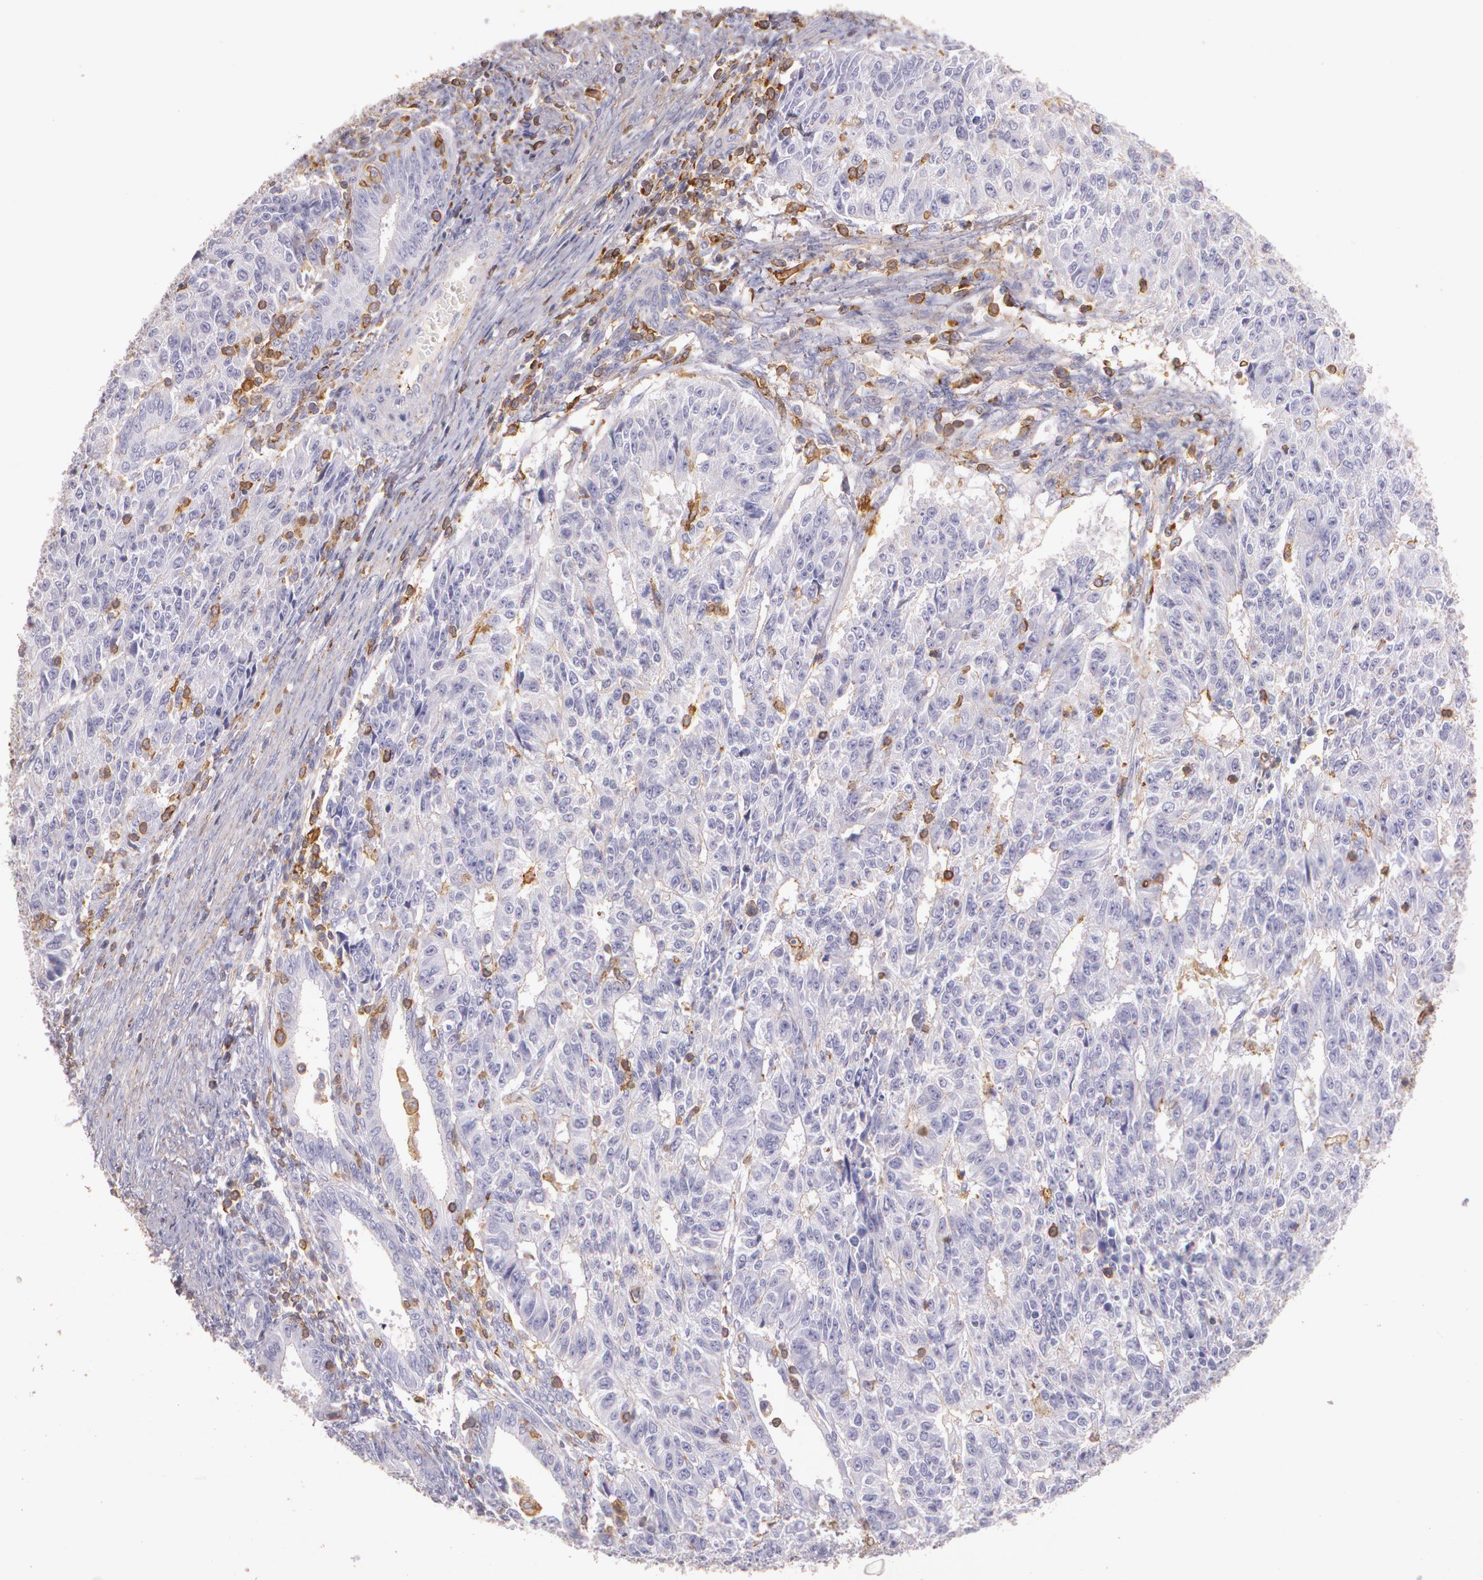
{"staining": {"intensity": "negative", "quantity": "none", "location": "none"}, "tissue": "endometrial cancer", "cell_type": "Tumor cells", "image_type": "cancer", "snomed": [{"axis": "morphology", "description": "Adenocarcinoma, NOS"}, {"axis": "topography", "description": "Endometrium"}], "caption": "There is no significant positivity in tumor cells of endometrial cancer.", "gene": "TGFBR1", "patient": {"sex": "female", "age": 42}}